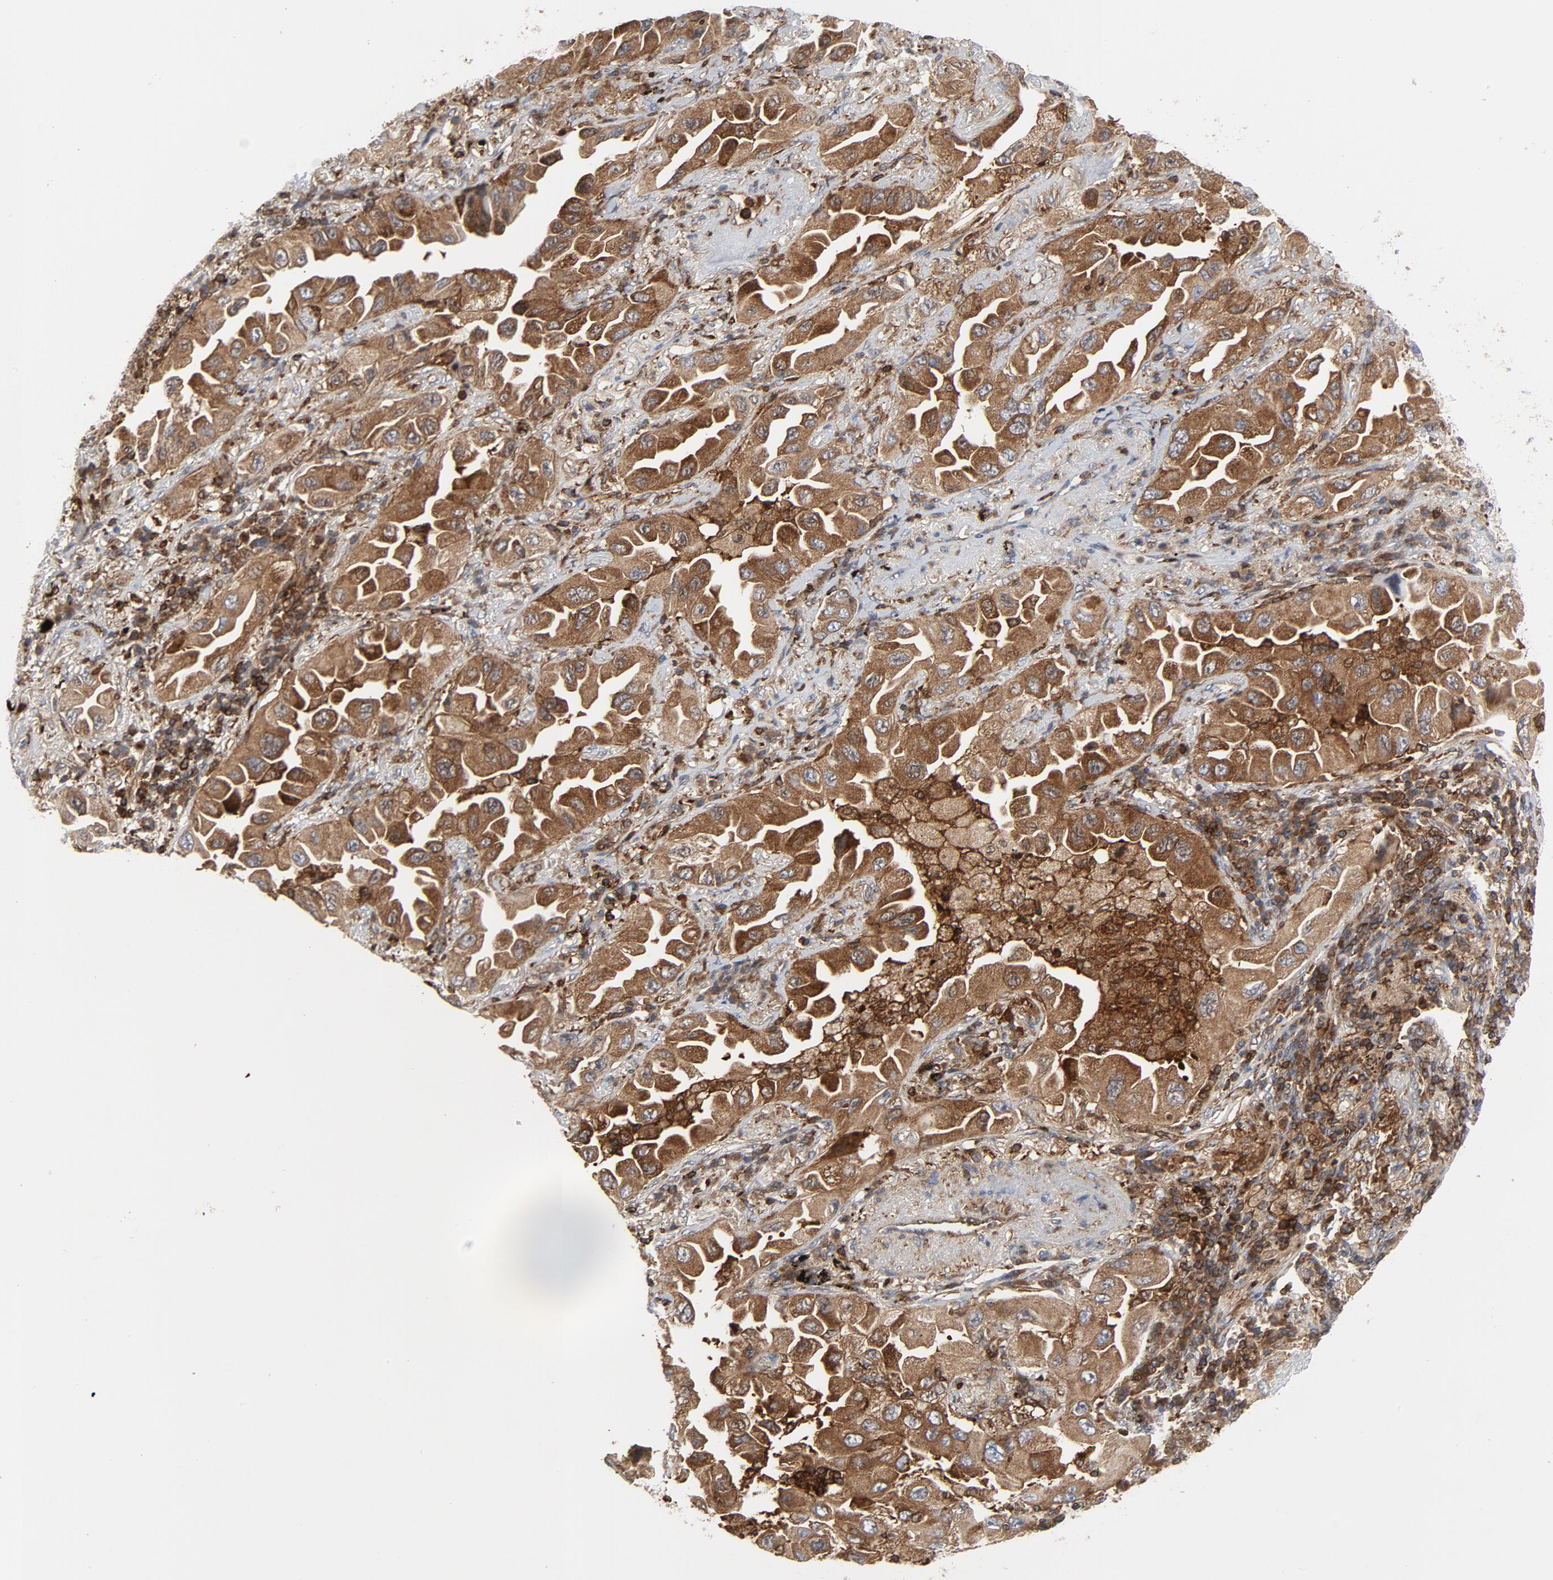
{"staining": {"intensity": "moderate", "quantity": ">75%", "location": "cytoplasmic/membranous"}, "tissue": "lung cancer", "cell_type": "Tumor cells", "image_type": "cancer", "snomed": [{"axis": "morphology", "description": "Adenocarcinoma, NOS"}, {"axis": "topography", "description": "Lung"}], "caption": "Brown immunohistochemical staining in lung adenocarcinoma demonstrates moderate cytoplasmic/membranous expression in approximately >75% of tumor cells.", "gene": "YES1", "patient": {"sex": "female", "age": 65}}